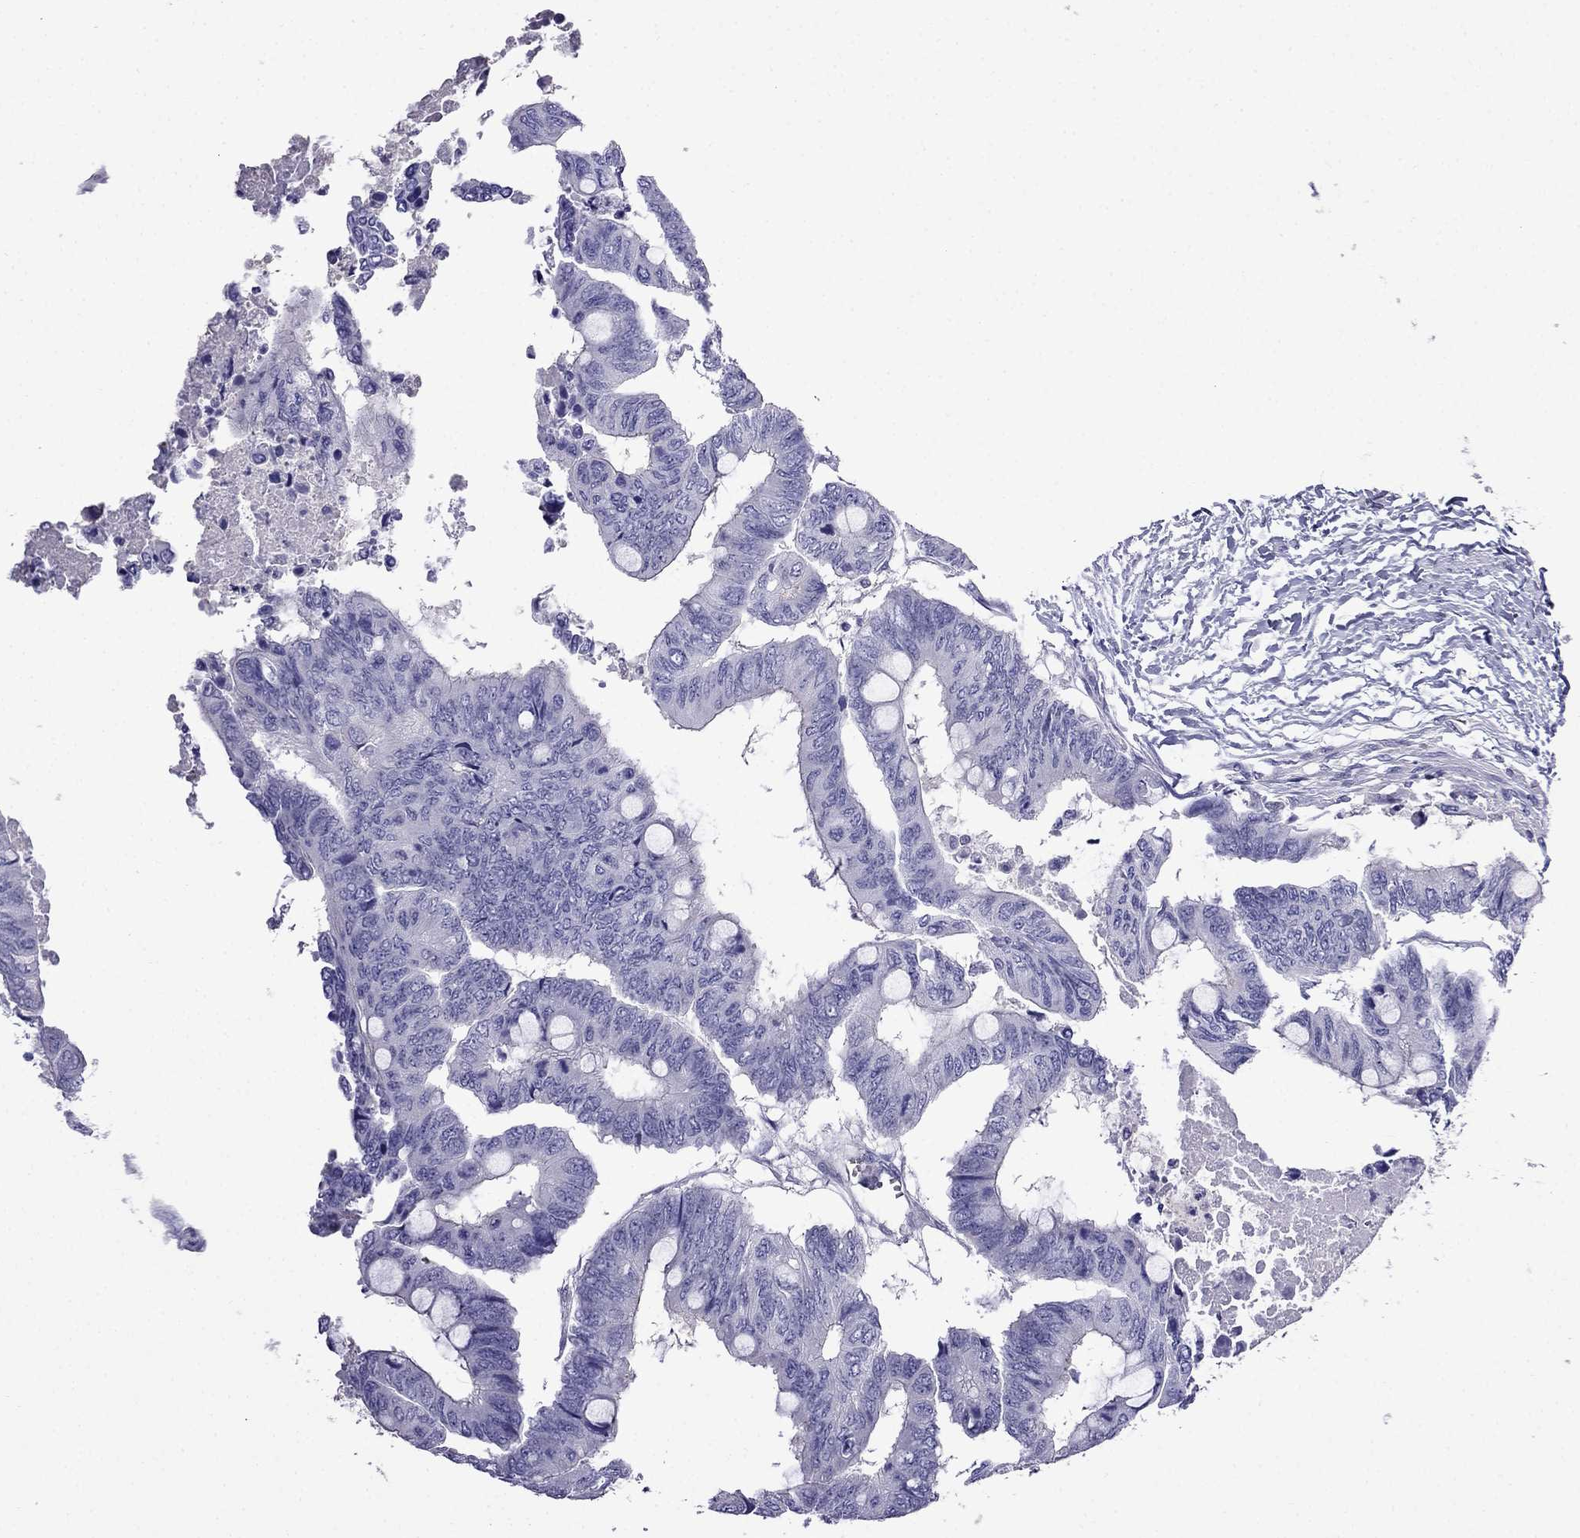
{"staining": {"intensity": "negative", "quantity": "none", "location": "none"}, "tissue": "colorectal cancer", "cell_type": "Tumor cells", "image_type": "cancer", "snomed": [{"axis": "morphology", "description": "Normal tissue, NOS"}, {"axis": "morphology", "description": "Adenocarcinoma, NOS"}, {"axis": "topography", "description": "Rectum"}, {"axis": "topography", "description": "Peripheral nerve tissue"}], "caption": "Immunohistochemistry photomicrograph of human adenocarcinoma (colorectal) stained for a protein (brown), which demonstrates no staining in tumor cells. The staining was performed using DAB (3,3'-diaminobenzidine) to visualize the protein expression in brown, while the nuclei were stained in blue with hematoxylin (Magnification: 20x).", "gene": "SCNN1D", "patient": {"sex": "male", "age": 92}}